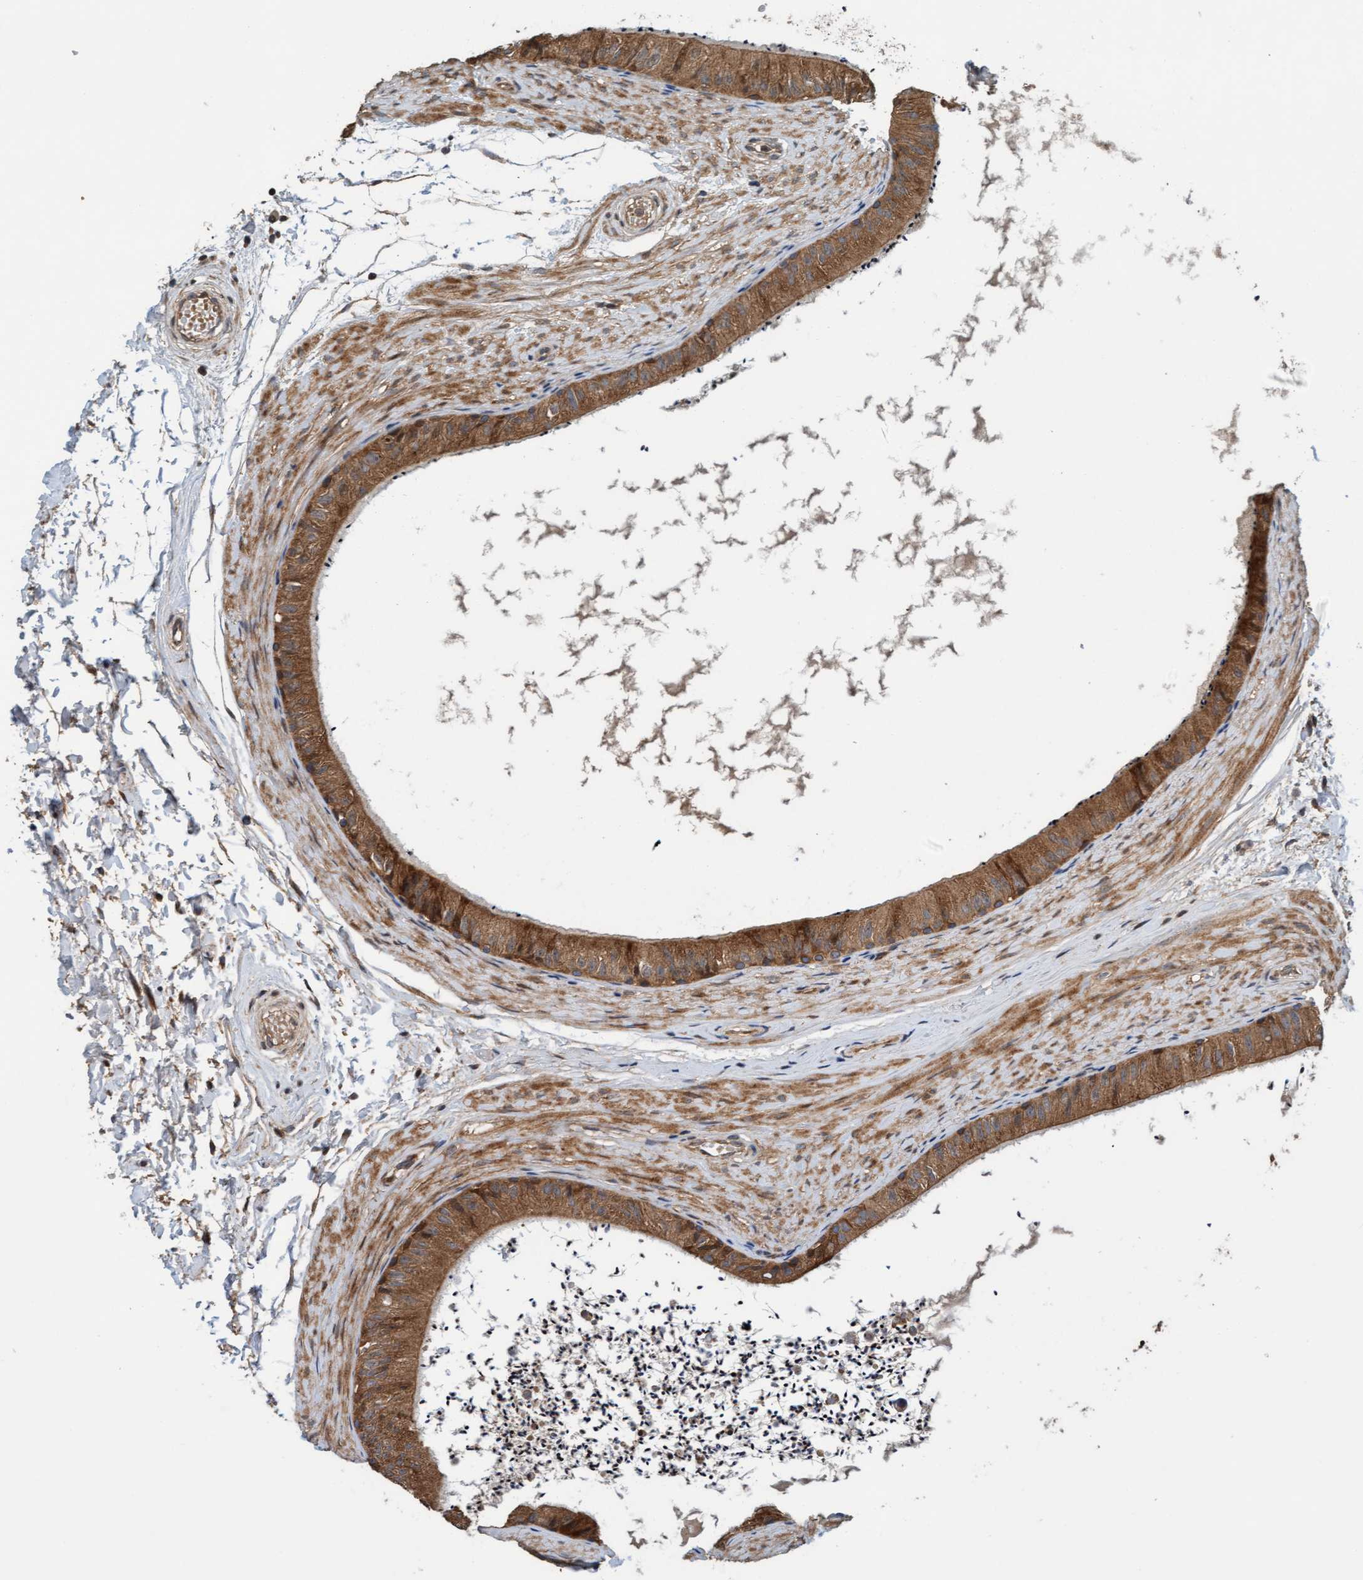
{"staining": {"intensity": "moderate", "quantity": ">75%", "location": "cytoplasmic/membranous"}, "tissue": "epididymis", "cell_type": "Glandular cells", "image_type": "normal", "snomed": [{"axis": "morphology", "description": "Normal tissue, NOS"}, {"axis": "topography", "description": "Epididymis"}], "caption": "Immunohistochemical staining of normal human epididymis shows medium levels of moderate cytoplasmic/membranous staining in about >75% of glandular cells.", "gene": "MLXIP", "patient": {"sex": "male", "age": 56}}